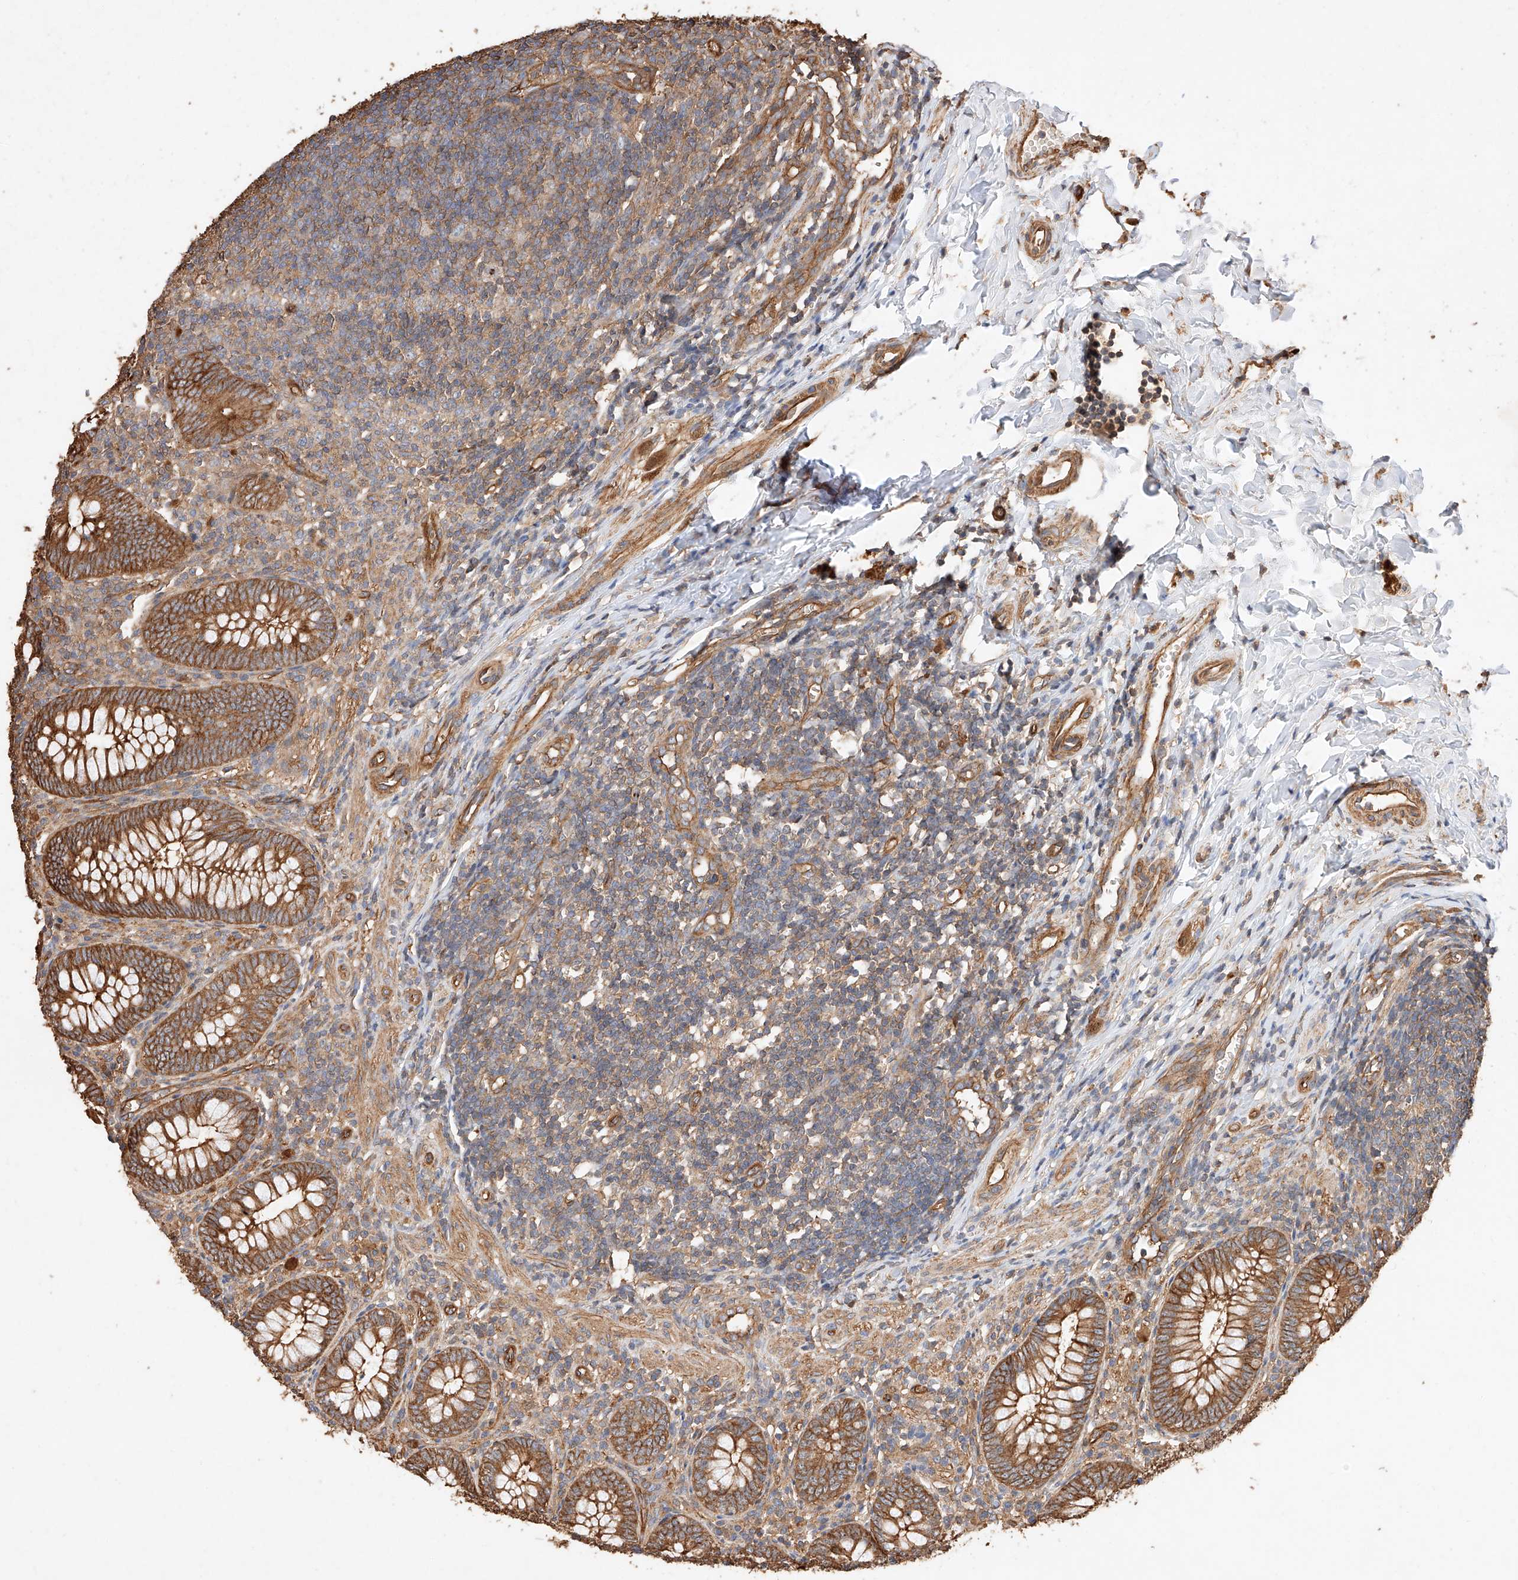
{"staining": {"intensity": "strong", "quantity": ">75%", "location": "cytoplasmic/membranous"}, "tissue": "appendix", "cell_type": "Glandular cells", "image_type": "normal", "snomed": [{"axis": "morphology", "description": "Normal tissue, NOS"}, {"axis": "topography", "description": "Appendix"}], "caption": "An immunohistochemistry (IHC) image of benign tissue is shown. Protein staining in brown highlights strong cytoplasmic/membranous positivity in appendix within glandular cells. The staining was performed using DAB (3,3'-diaminobenzidine) to visualize the protein expression in brown, while the nuclei were stained in blue with hematoxylin (Magnification: 20x).", "gene": "GHDC", "patient": {"sex": "male", "age": 14}}